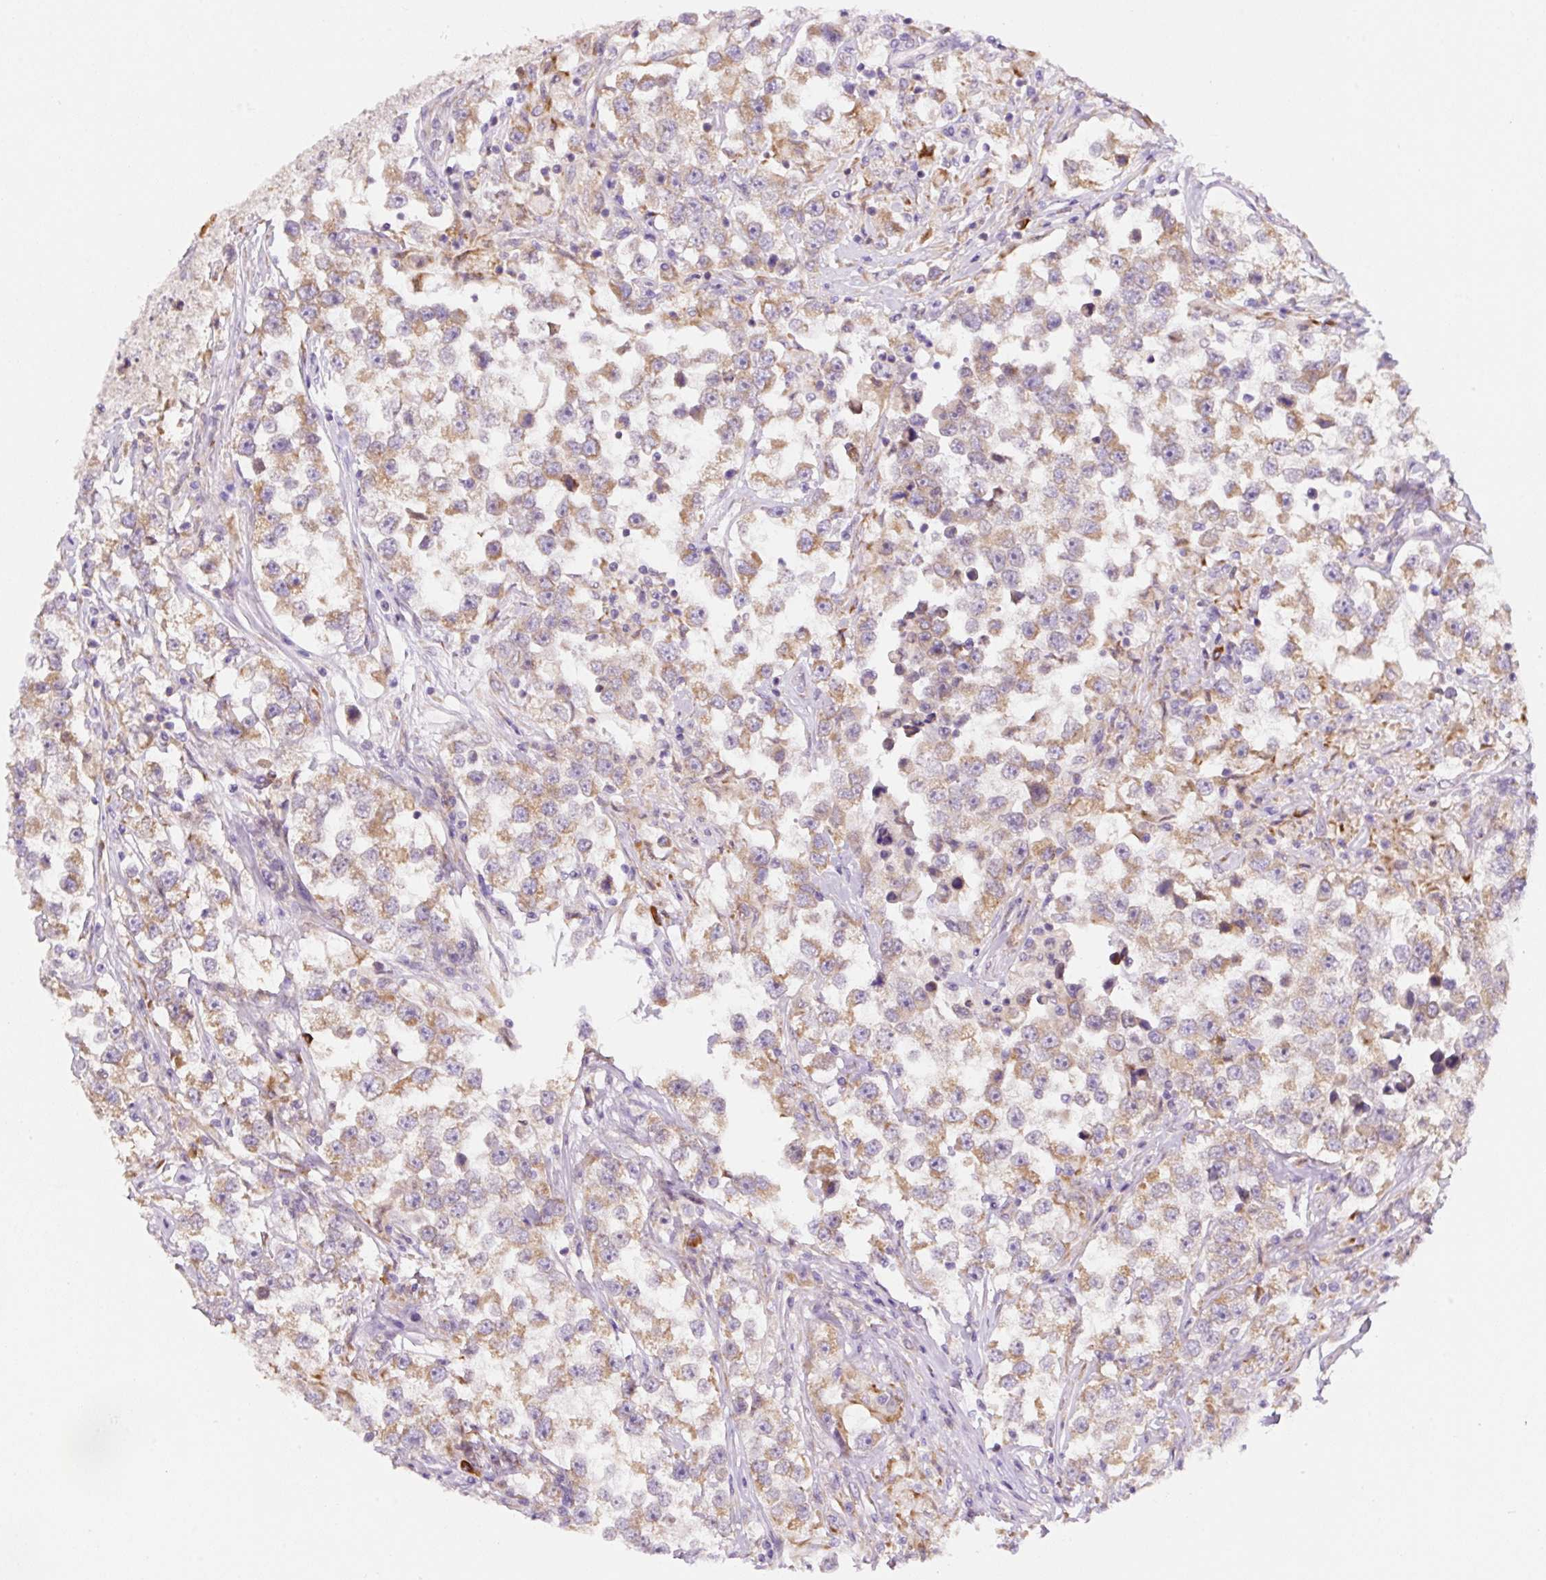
{"staining": {"intensity": "moderate", "quantity": ">75%", "location": "cytoplasmic/membranous"}, "tissue": "testis cancer", "cell_type": "Tumor cells", "image_type": "cancer", "snomed": [{"axis": "morphology", "description": "Seminoma, NOS"}, {"axis": "topography", "description": "Testis"}], "caption": "Immunohistochemistry of human testis seminoma reveals medium levels of moderate cytoplasmic/membranous expression in about >75% of tumor cells.", "gene": "DDOST", "patient": {"sex": "male", "age": 46}}